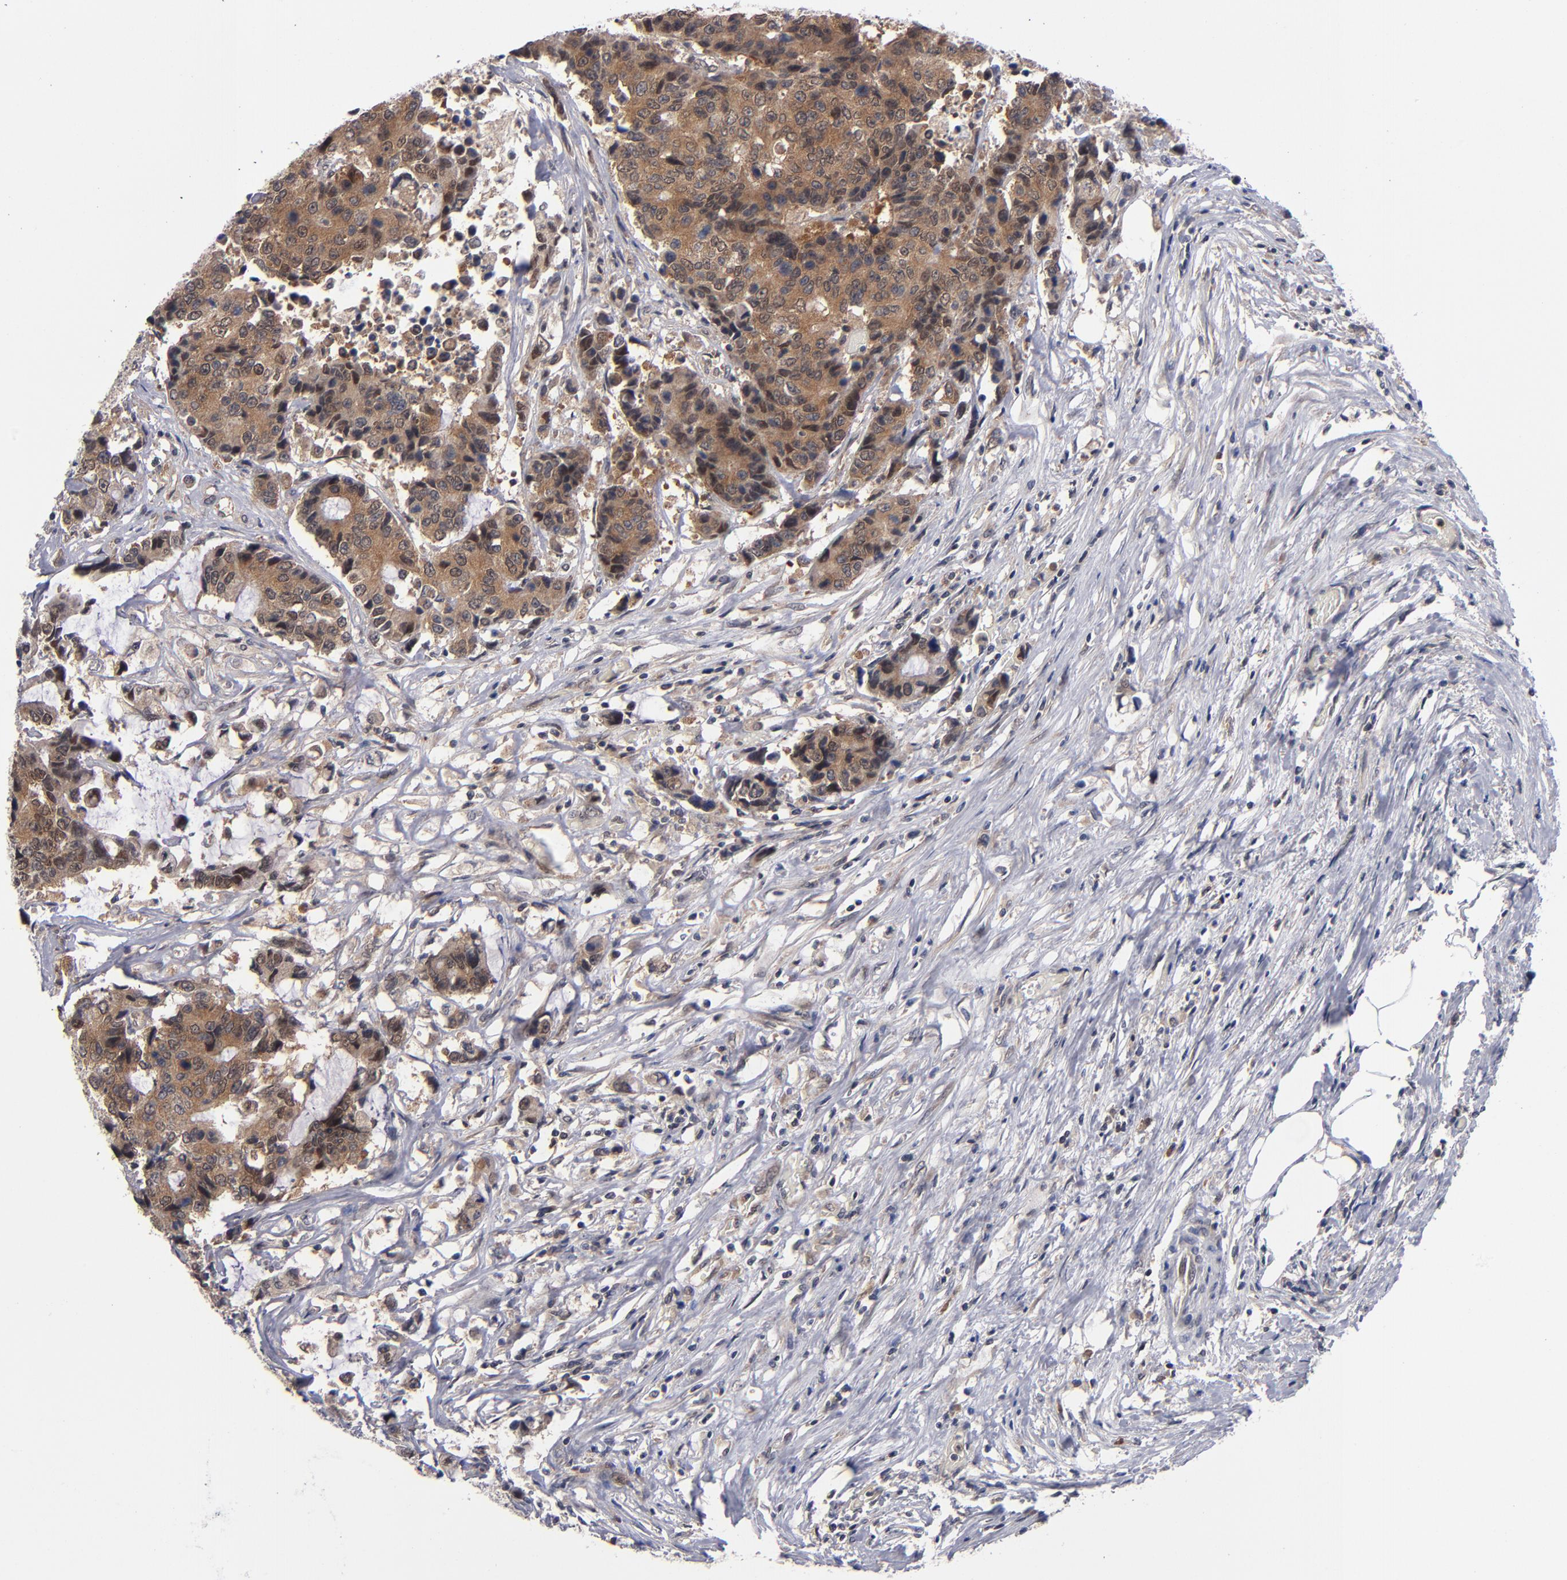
{"staining": {"intensity": "strong", "quantity": ">75%", "location": "cytoplasmic/membranous"}, "tissue": "colorectal cancer", "cell_type": "Tumor cells", "image_type": "cancer", "snomed": [{"axis": "morphology", "description": "Adenocarcinoma, NOS"}, {"axis": "topography", "description": "Colon"}], "caption": "The image displays a brown stain indicating the presence of a protein in the cytoplasmic/membranous of tumor cells in adenocarcinoma (colorectal). The staining was performed using DAB (3,3'-diaminobenzidine) to visualize the protein expression in brown, while the nuclei were stained in blue with hematoxylin (Magnification: 20x).", "gene": "ALG13", "patient": {"sex": "female", "age": 86}}